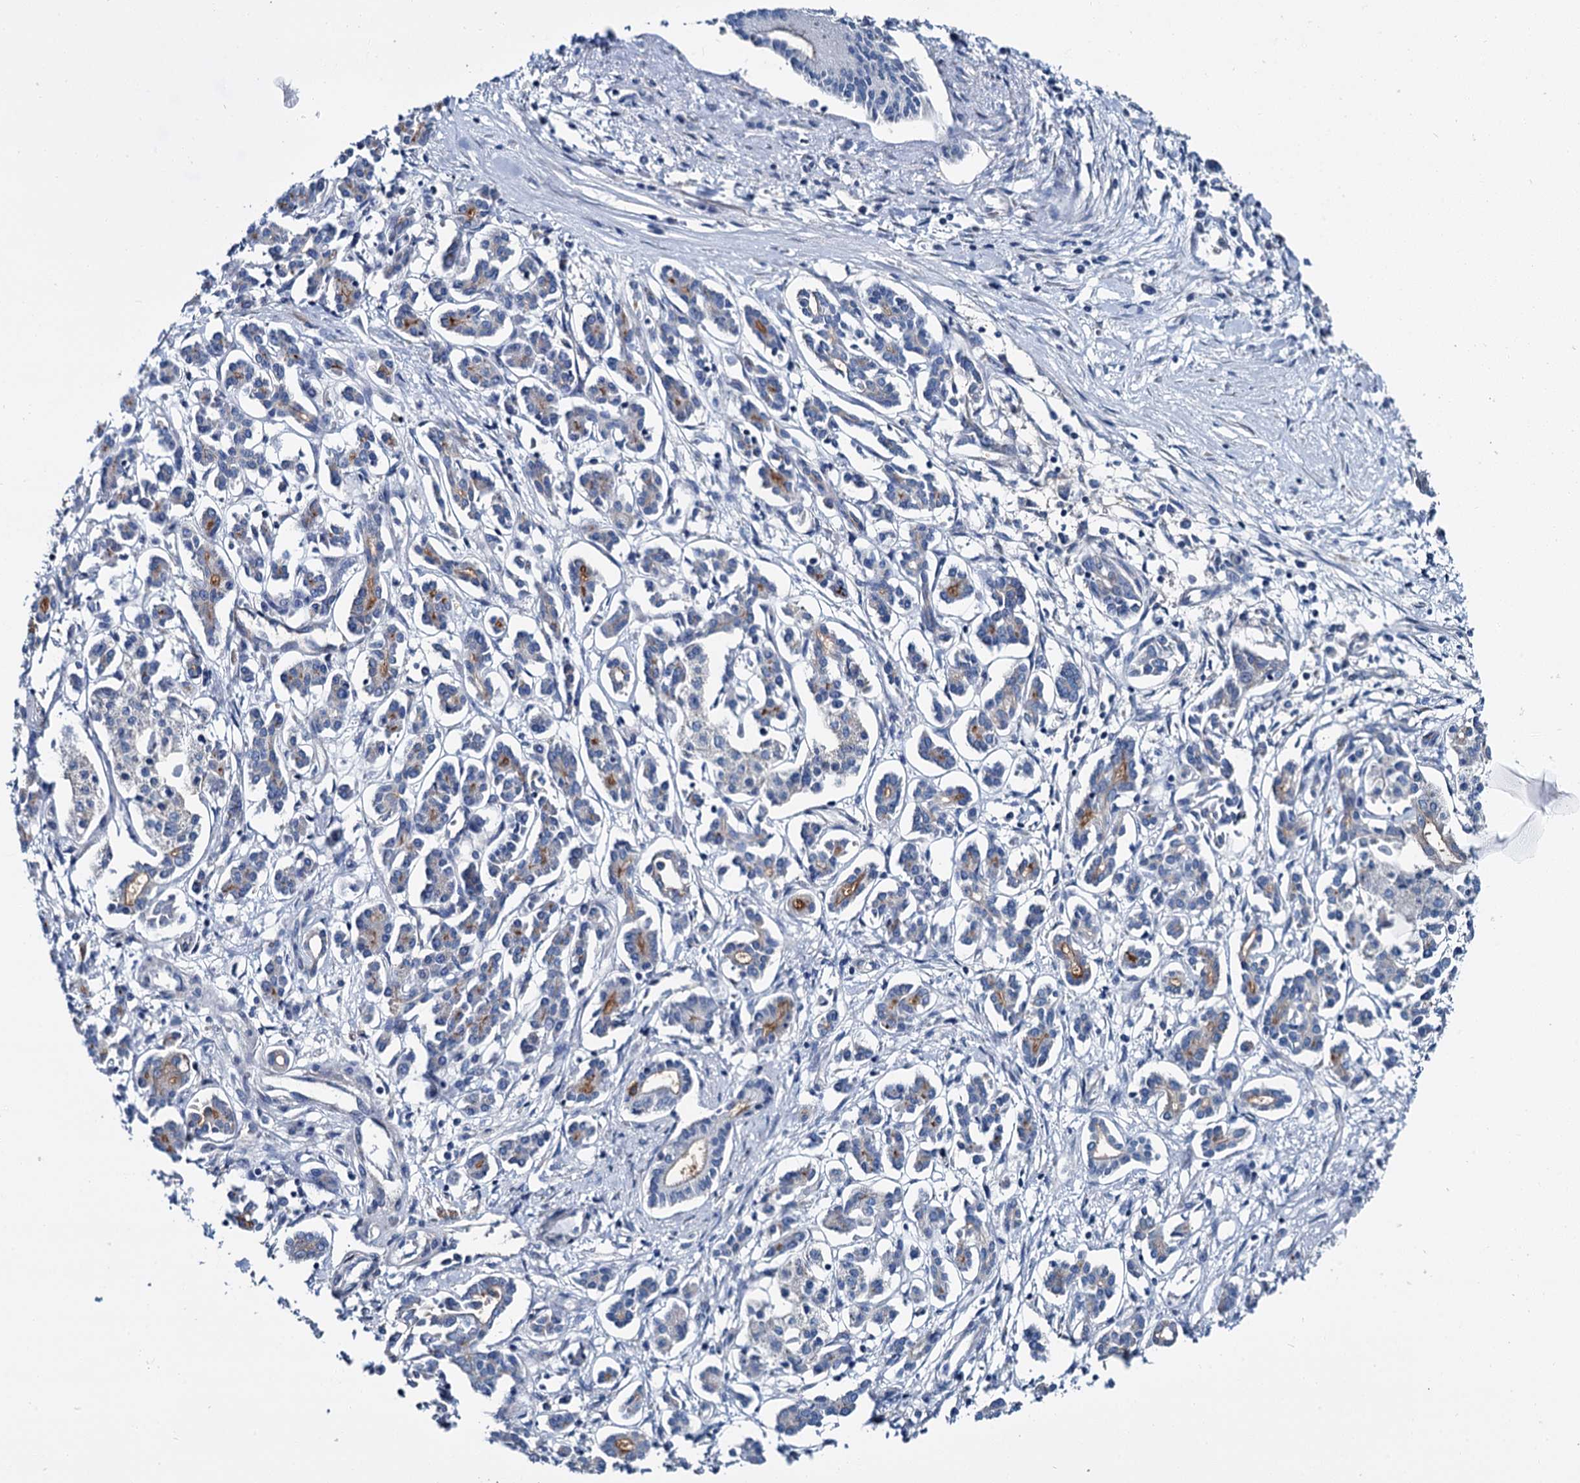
{"staining": {"intensity": "moderate", "quantity": "<25%", "location": "cytoplasmic/membranous"}, "tissue": "pancreatic cancer", "cell_type": "Tumor cells", "image_type": "cancer", "snomed": [{"axis": "morphology", "description": "Adenocarcinoma, NOS"}, {"axis": "topography", "description": "Pancreas"}], "caption": "There is low levels of moderate cytoplasmic/membranous expression in tumor cells of adenocarcinoma (pancreatic), as demonstrated by immunohistochemical staining (brown color).", "gene": "MIOX", "patient": {"sex": "female", "age": 50}}